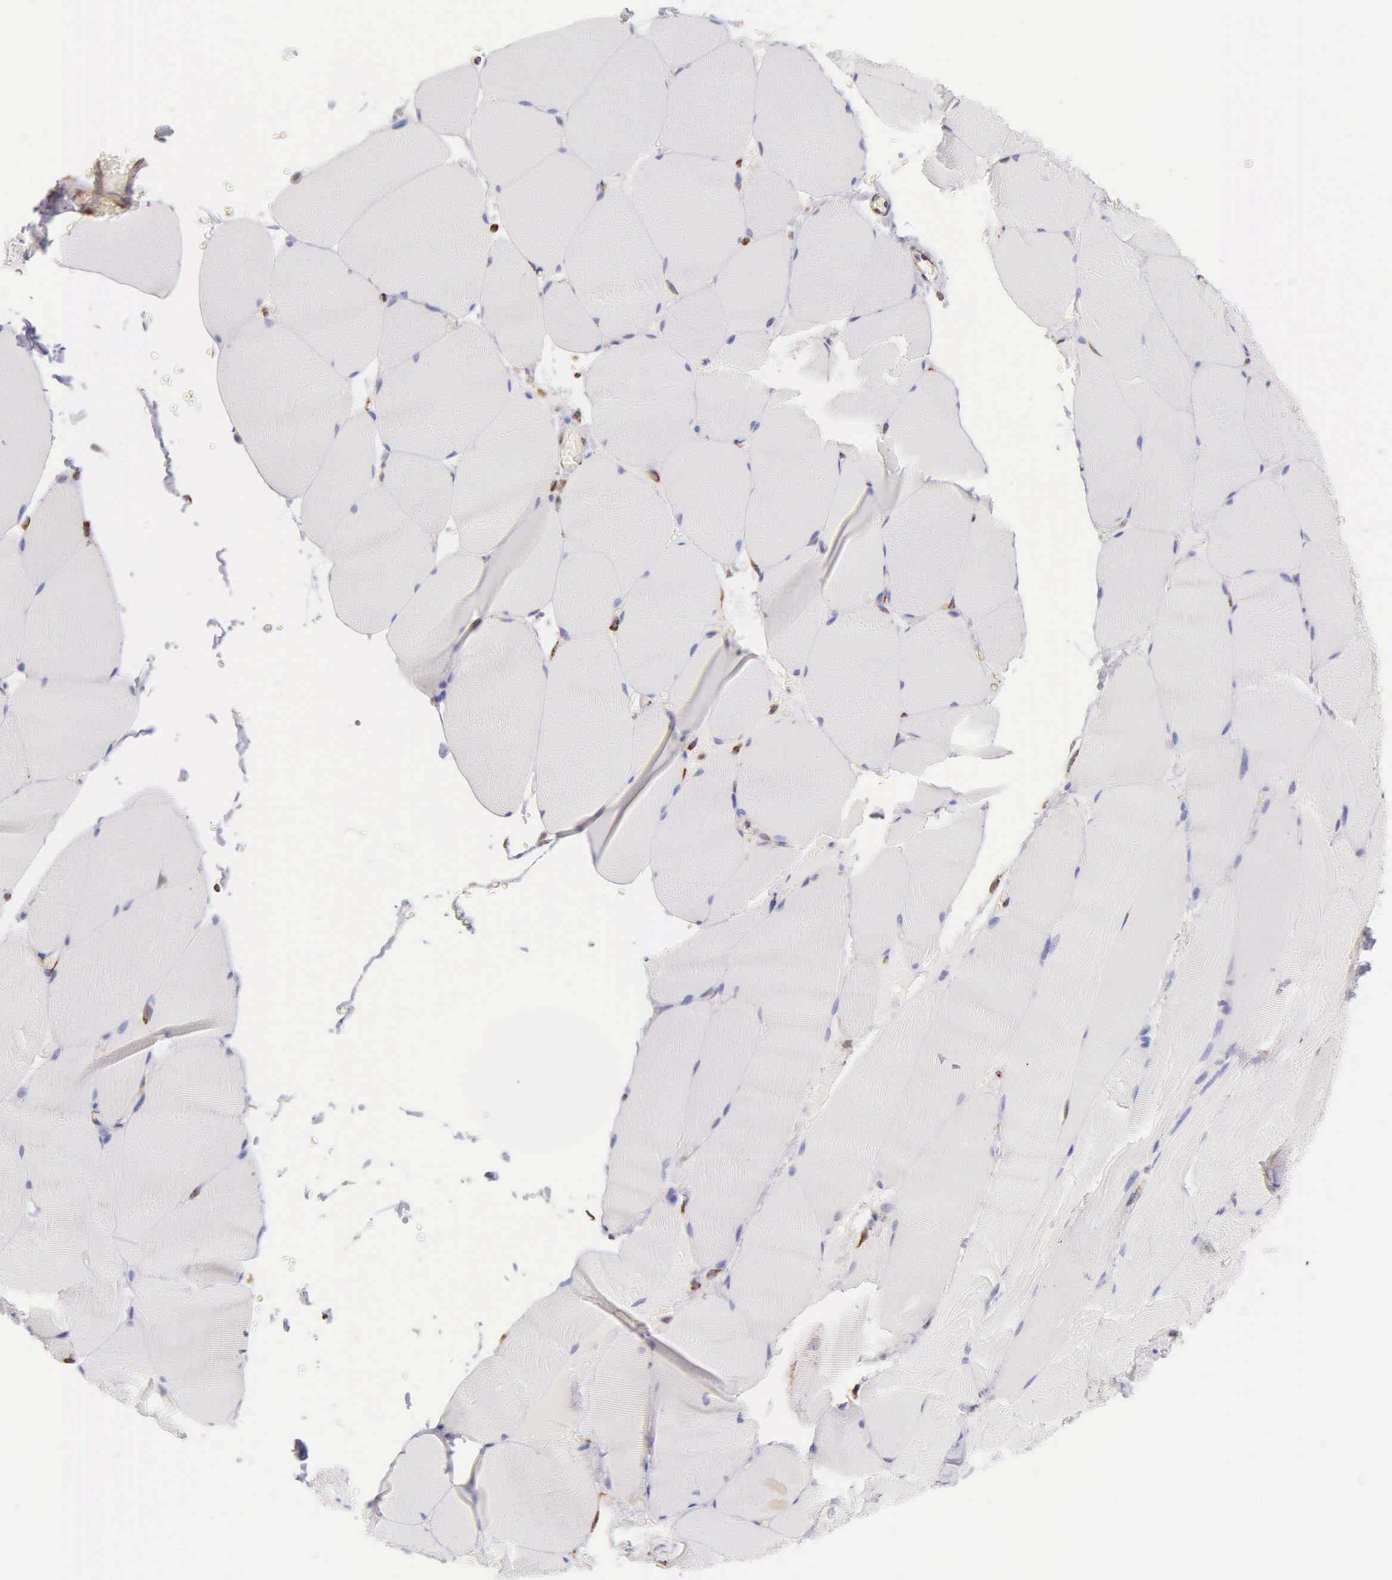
{"staining": {"intensity": "negative", "quantity": "none", "location": "none"}, "tissue": "skeletal muscle", "cell_type": "Myocytes", "image_type": "normal", "snomed": [{"axis": "morphology", "description": "Normal tissue, NOS"}, {"axis": "topography", "description": "Skeletal muscle"}], "caption": "Immunohistochemistry (IHC) of normal human skeletal muscle displays no expression in myocytes. (IHC, brightfield microscopy, high magnification).", "gene": "CKAP4", "patient": {"sex": "male", "age": 71}}